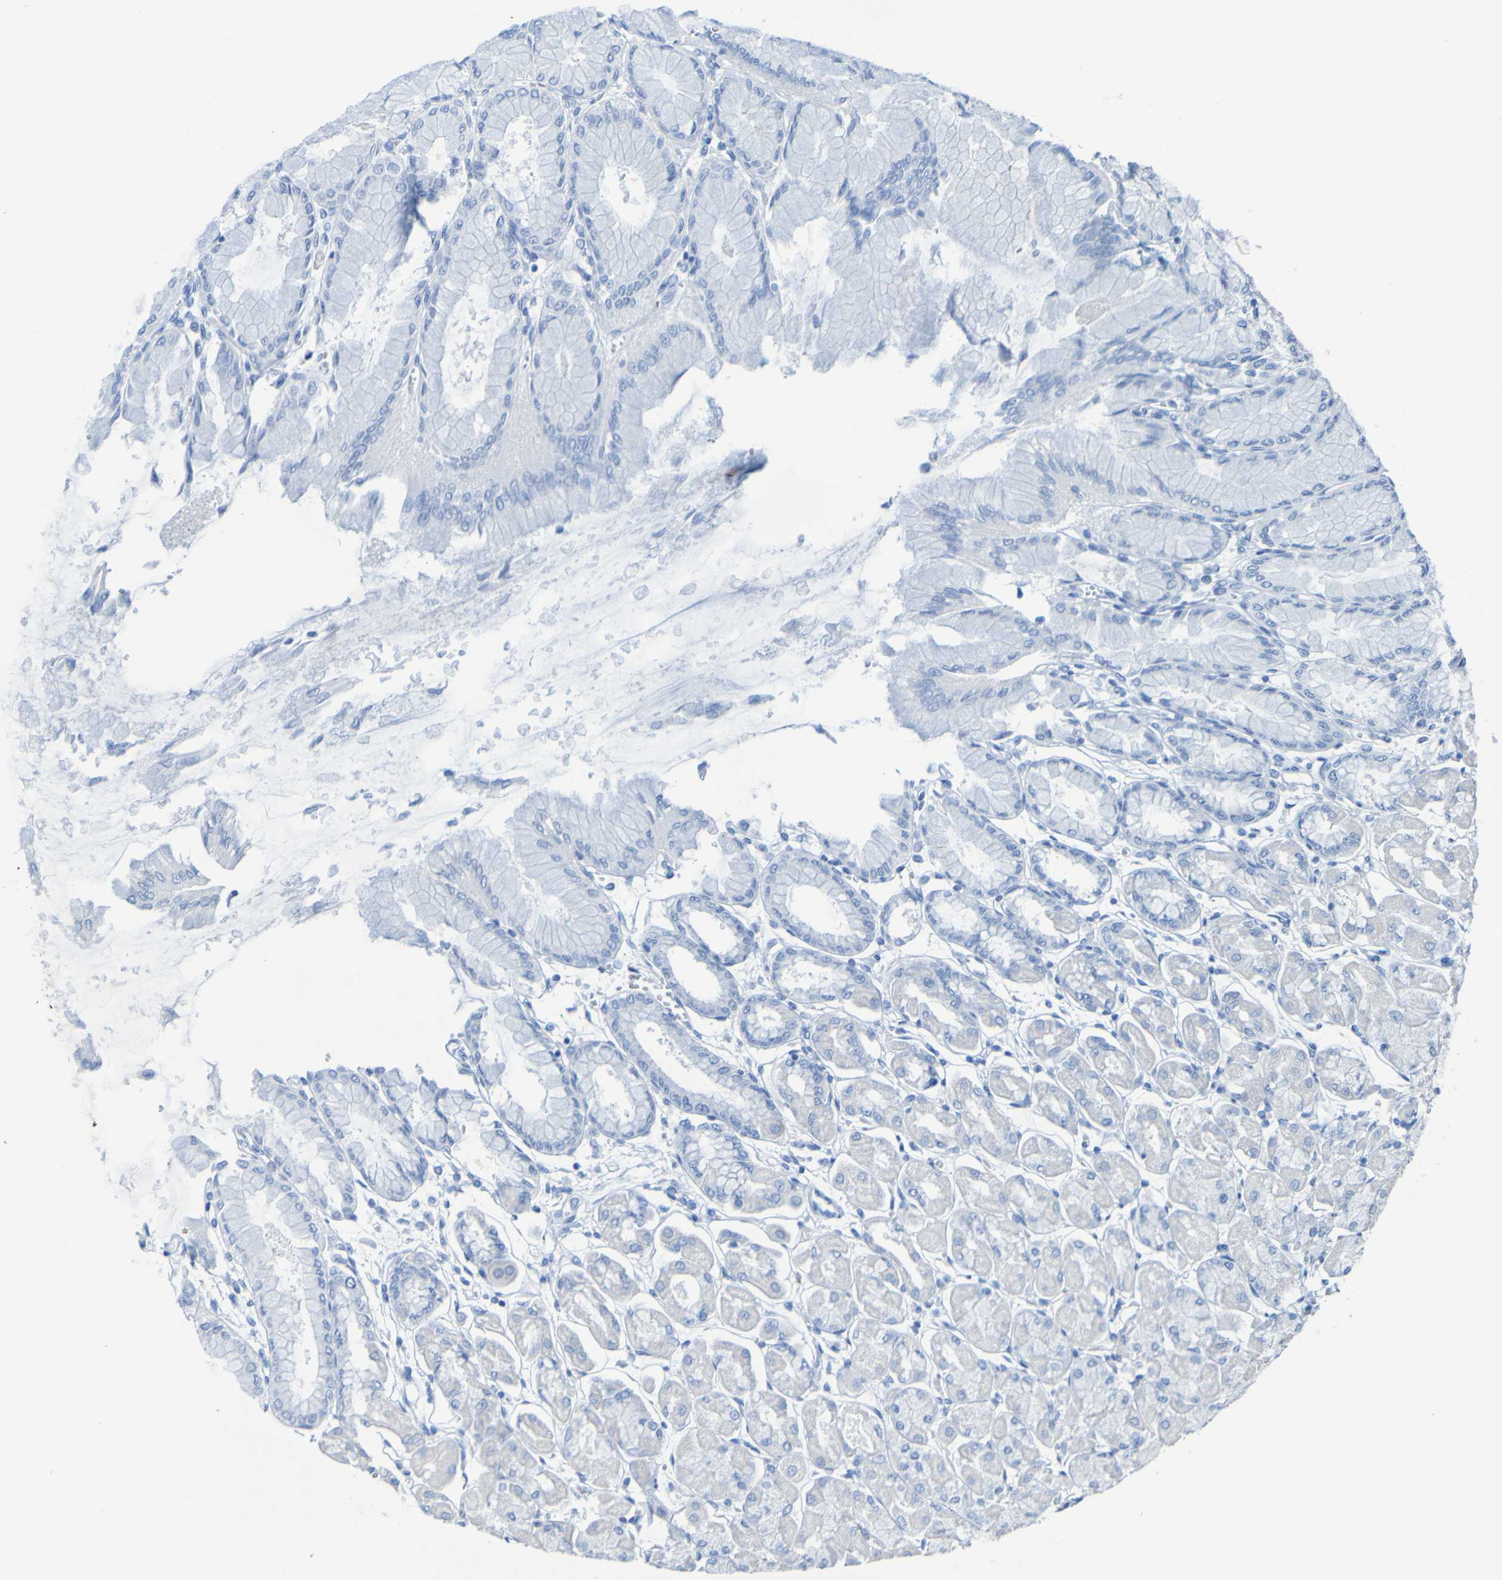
{"staining": {"intensity": "negative", "quantity": "none", "location": "none"}, "tissue": "stomach", "cell_type": "Glandular cells", "image_type": "normal", "snomed": [{"axis": "morphology", "description": "Normal tissue, NOS"}, {"axis": "topography", "description": "Stomach, upper"}], "caption": "Immunohistochemical staining of normal stomach demonstrates no significant staining in glandular cells.", "gene": "ACMSD", "patient": {"sex": "female", "age": 56}}